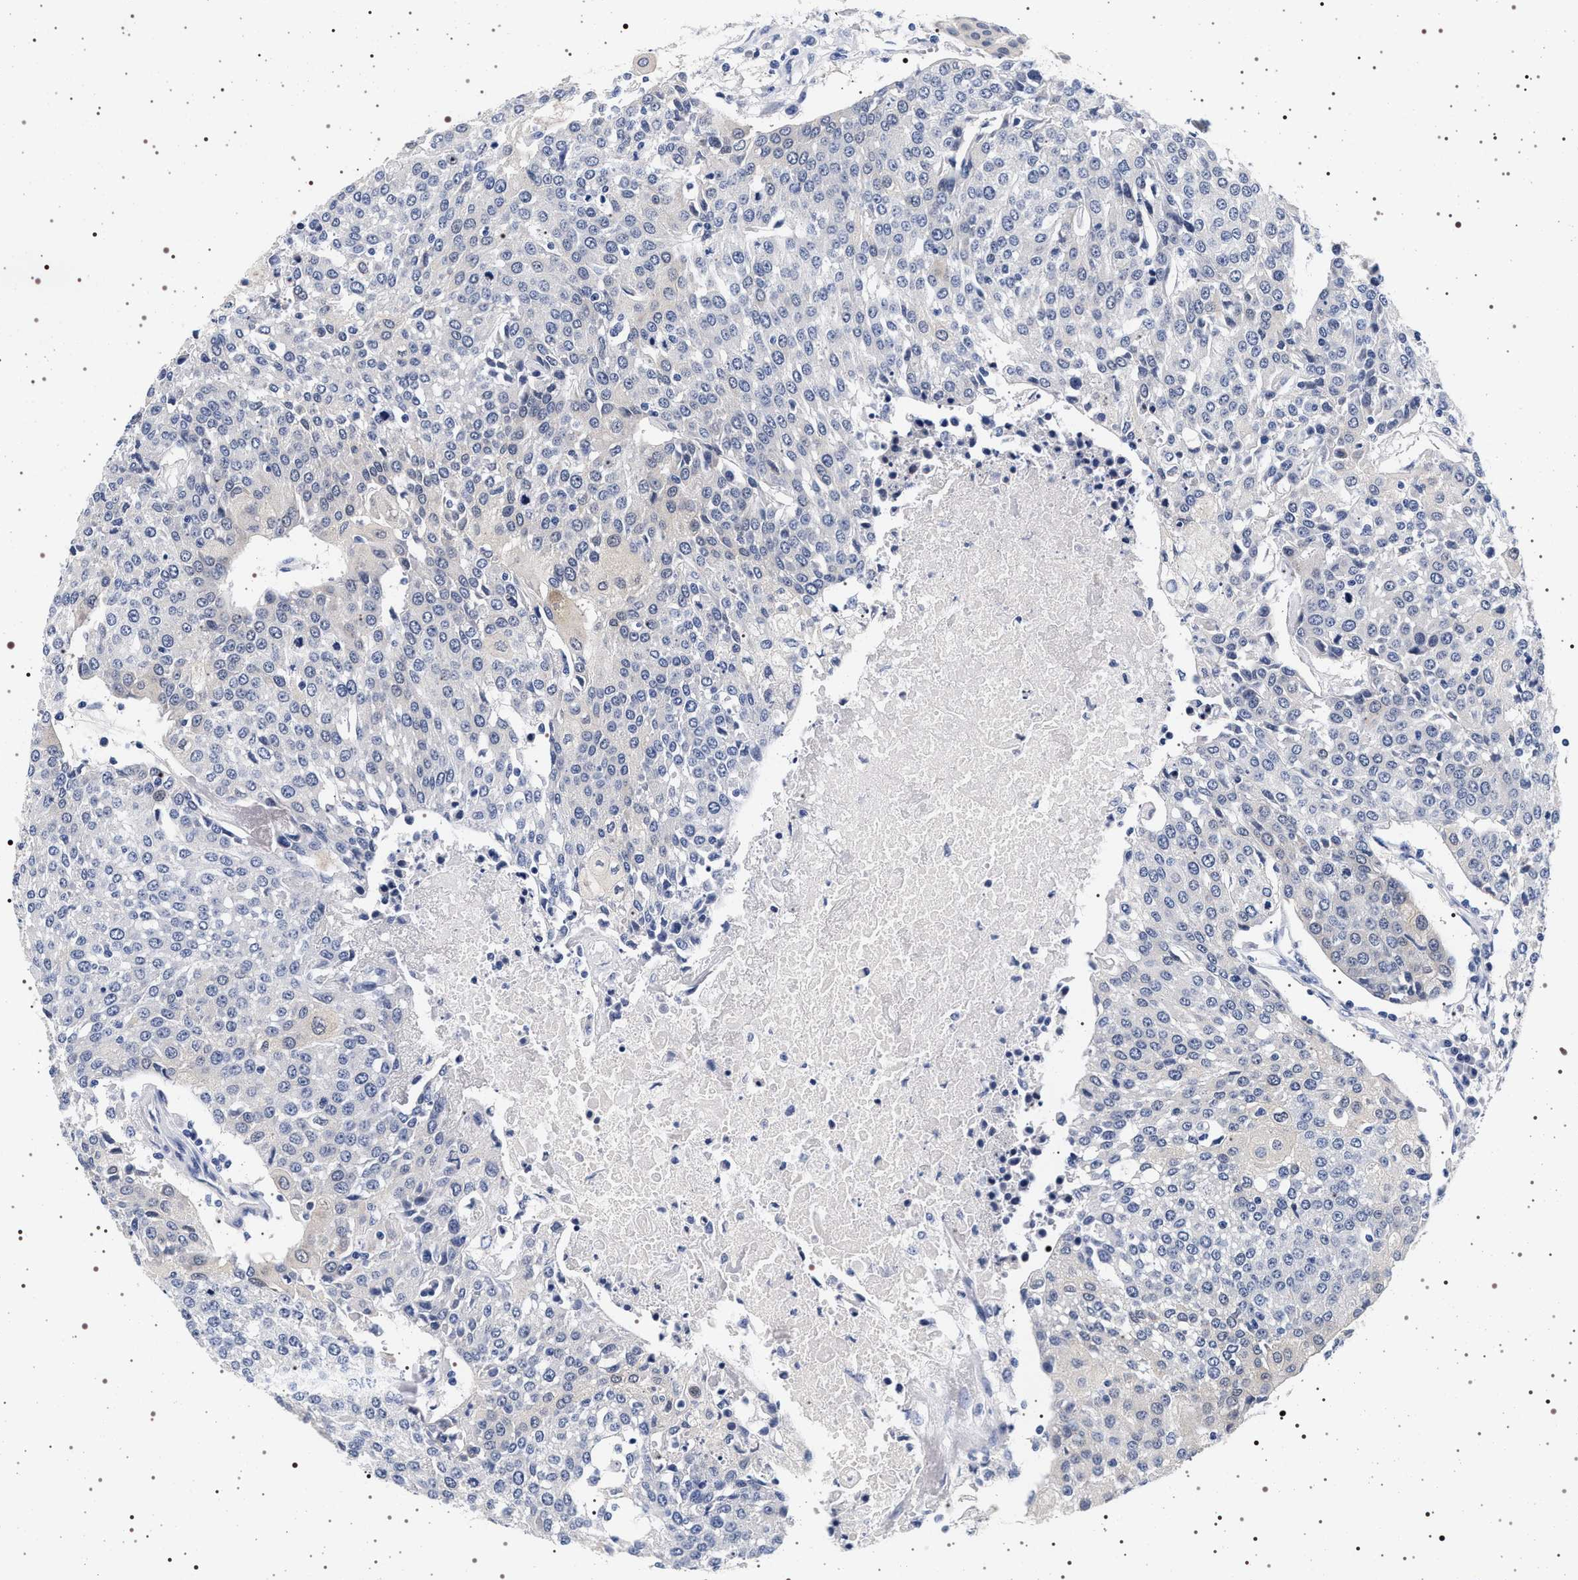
{"staining": {"intensity": "negative", "quantity": "none", "location": "none"}, "tissue": "urothelial cancer", "cell_type": "Tumor cells", "image_type": "cancer", "snomed": [{"axis": "morphology", "description": "Urothelial carcinoma, High grade"}, {"axis": "topography", "description": "Urinary bladder"}], "caption": "The immunohistochemistry (IHC) image has no significant staining in tumor cells of high-grade urothelial carcinoma tissue.", "gene": "MAPK10", "patient": {"sex": "female", "age": 85}}